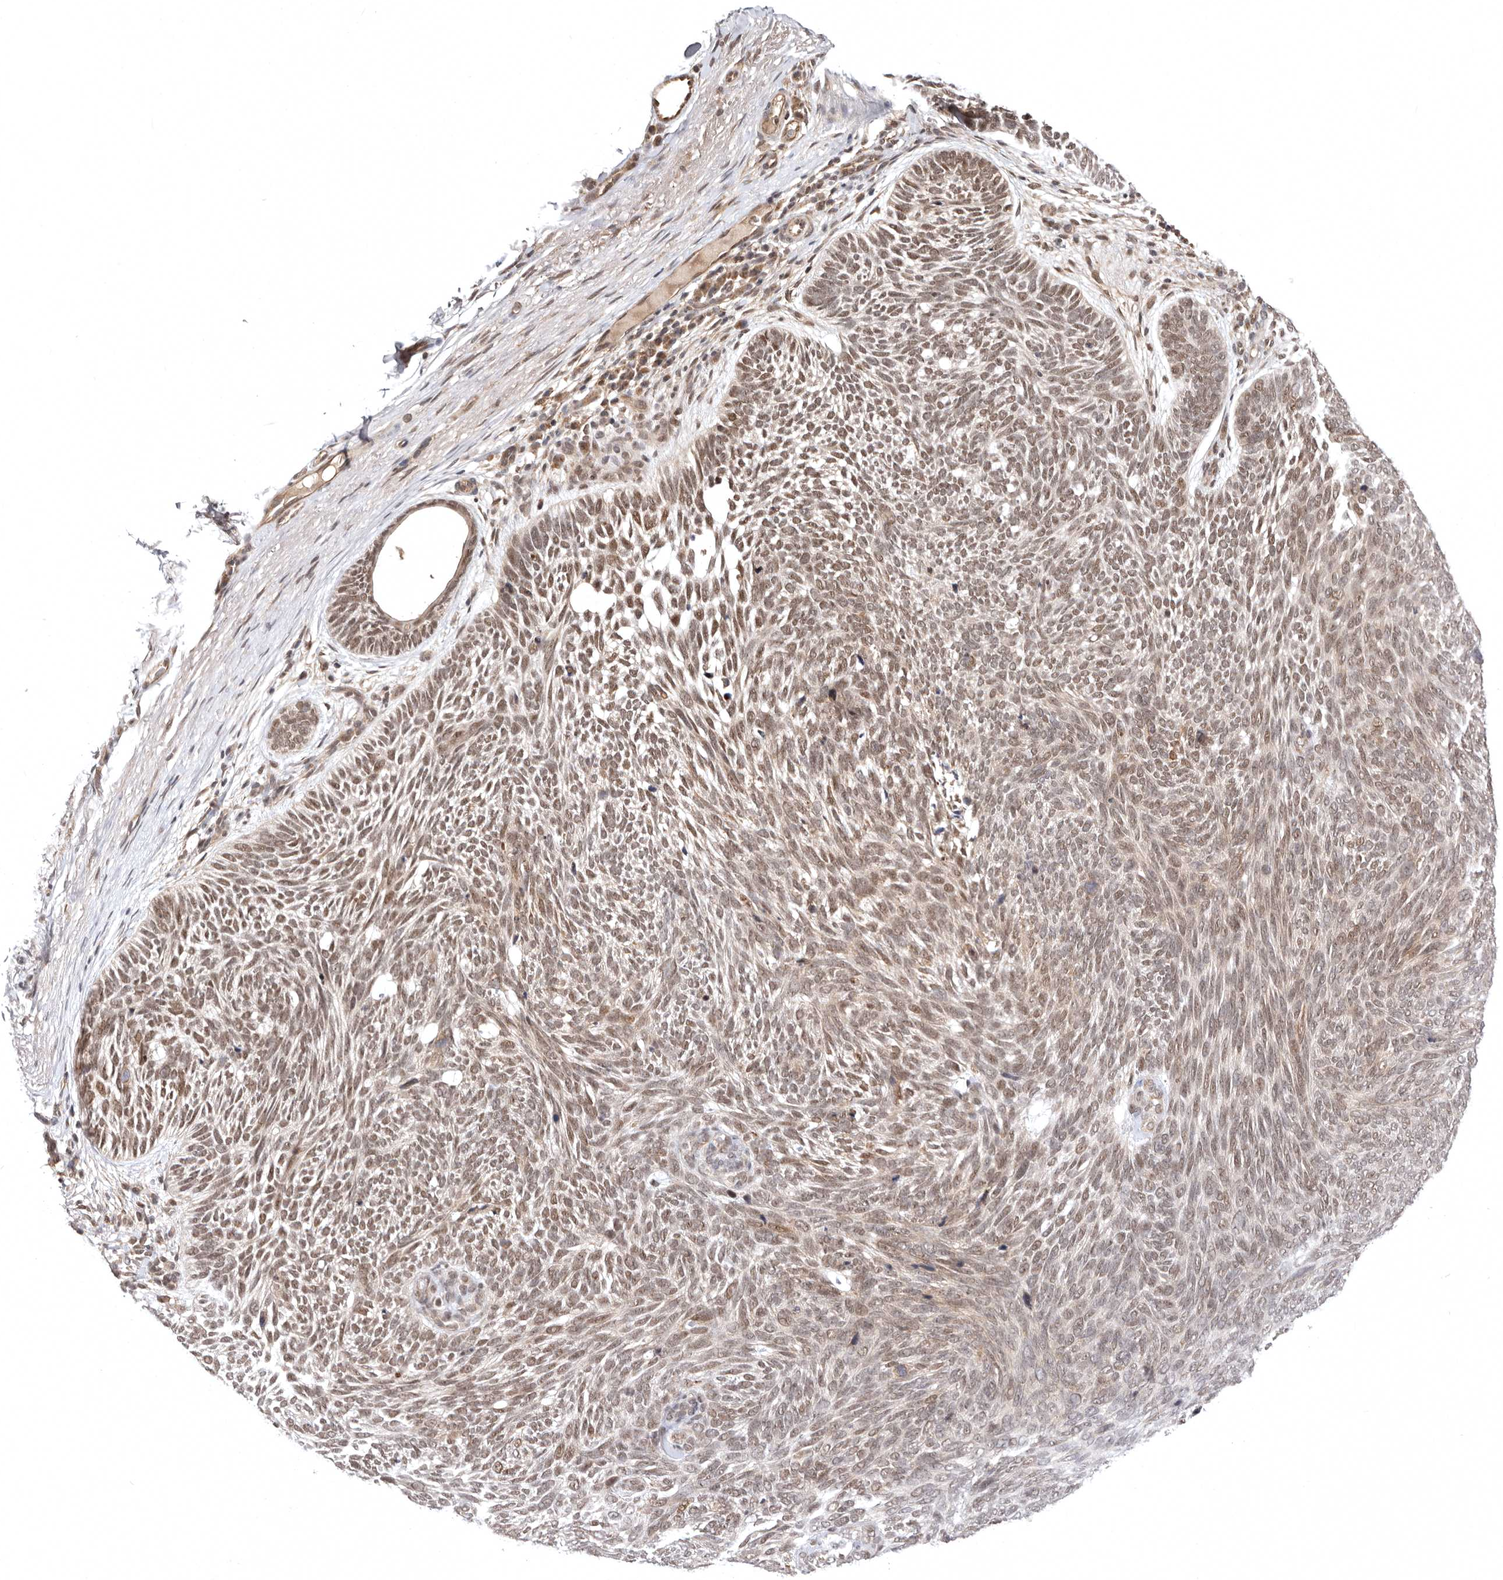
{"staining": {"intensity": "weak", "quantity": ">75%", "location": "nuclear"}, "tissue": "skin cancer", "cell_type": "Tumor cells", "image_type": "cancer", "snomed": [{"axis": "morphology", "description": "Basal cell carcinoma"}, {"axis": "topography", "description": "Skin"}], "caption": "The image reveals immunohistochemical staining of skin cancer. There is weak nuclear expression is seen in about >75% of tumor cells. (DAB IHC, brown staining for protein, blue staining for nuclei).", "gene": "MED8", "patient": {"sex": "female", "age": 85}}